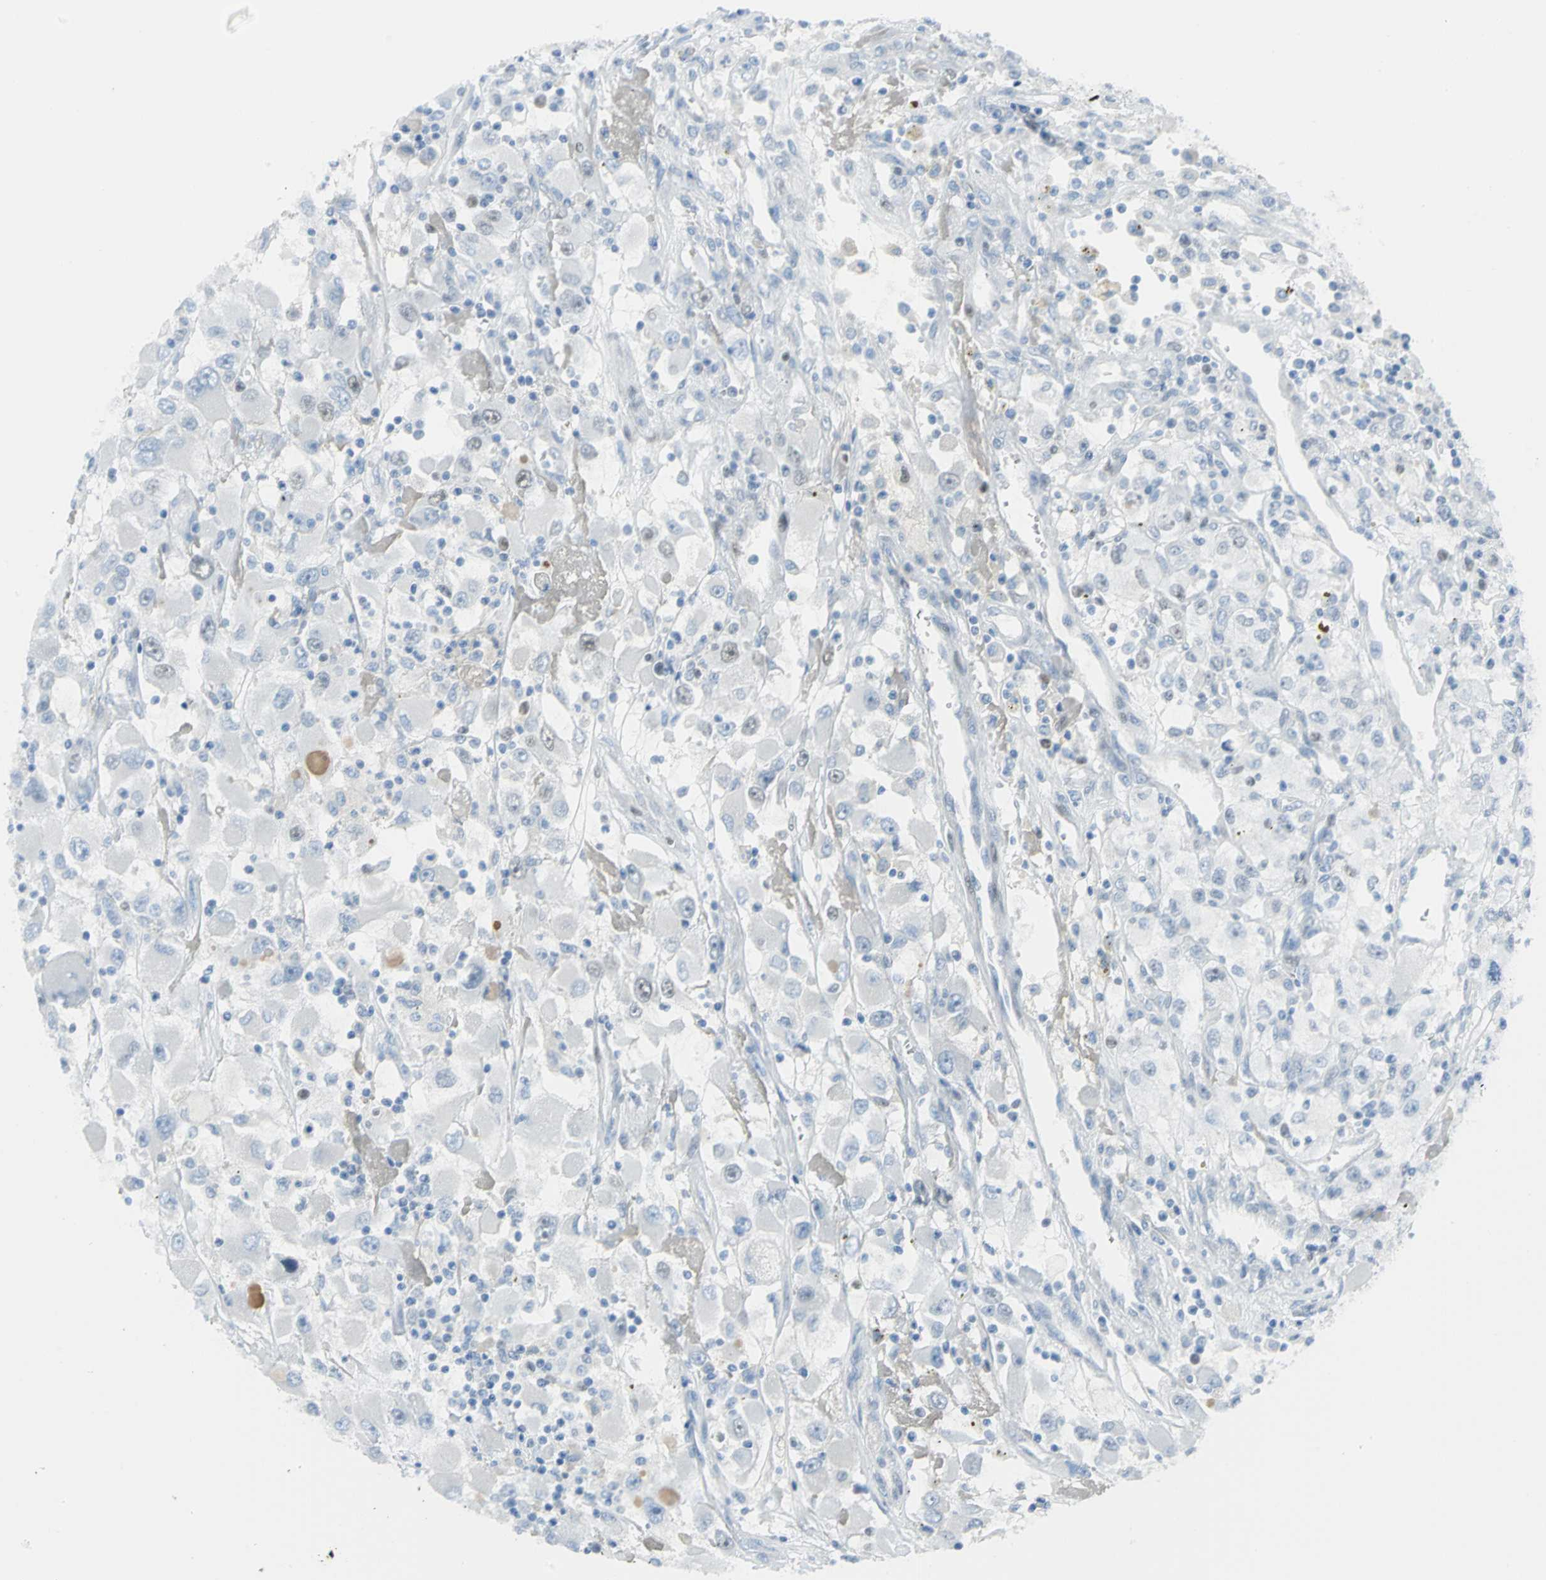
{"staining": {"intensity": "negative", "quantity": "none", "location": "none"}, "tissue": "renal cancer", "cell_type": "Tumor cells", "image_type": "cancer", "snomed": [{"axis": "morphology", "description": "Adenocarcinoma, NOS"}, {"axis": "topography", "description": "Kidney"}], "caption": "Tumor cells are negative for brown protein staining in renal adenocarcinoma.", "gene": "MCM3", "patient": {"sex": "female", "age": 52}}